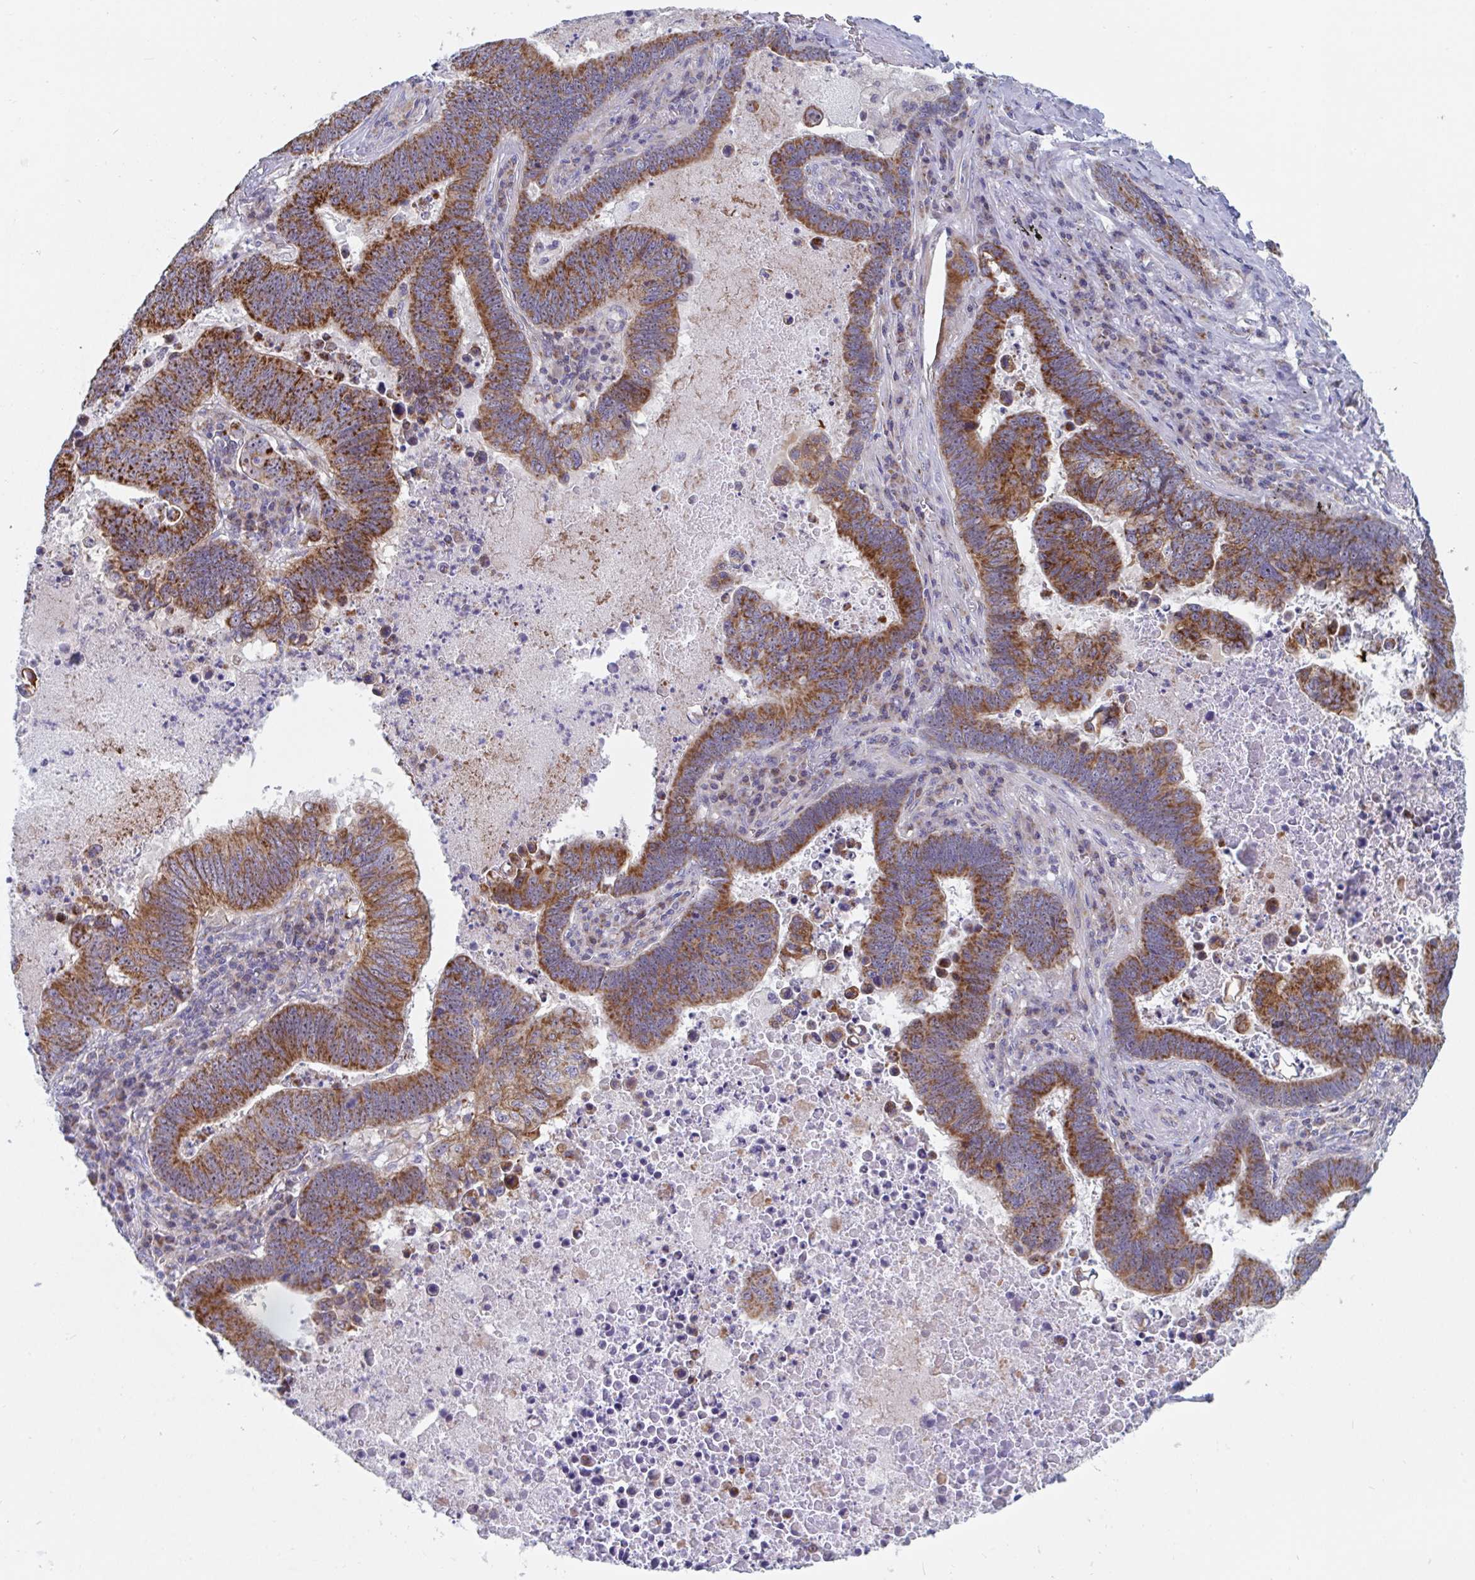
{"staining": {"intensity": "strong", "quantity": ">75%", "location": "cytoplasmic/membranous,nuclear"}, "tissue": "lung cancer", "cell_type": "Tumor cells", "image_type": "cancer", "snomed": [{"axis": "morphology", "description": "Aneuploidy"}, {"axis": "morphology", "description": "Adenocarcinoma, NOS"}, {"axis": "morphology", "description": "Adenocarcinoma primary or metastatic"}, {"axis": "topography", "description": "Lung"}], "caption": "About >75% of tumor cells in human lung adenocarcinoma primary or metastatic exhibit strong cytoplasmic/membranous and nuclear protein positivity as visualized by brown immunohistochemical staining.", "gene": "MRPL53", "patient": {"sex": "female", "age": 75}}